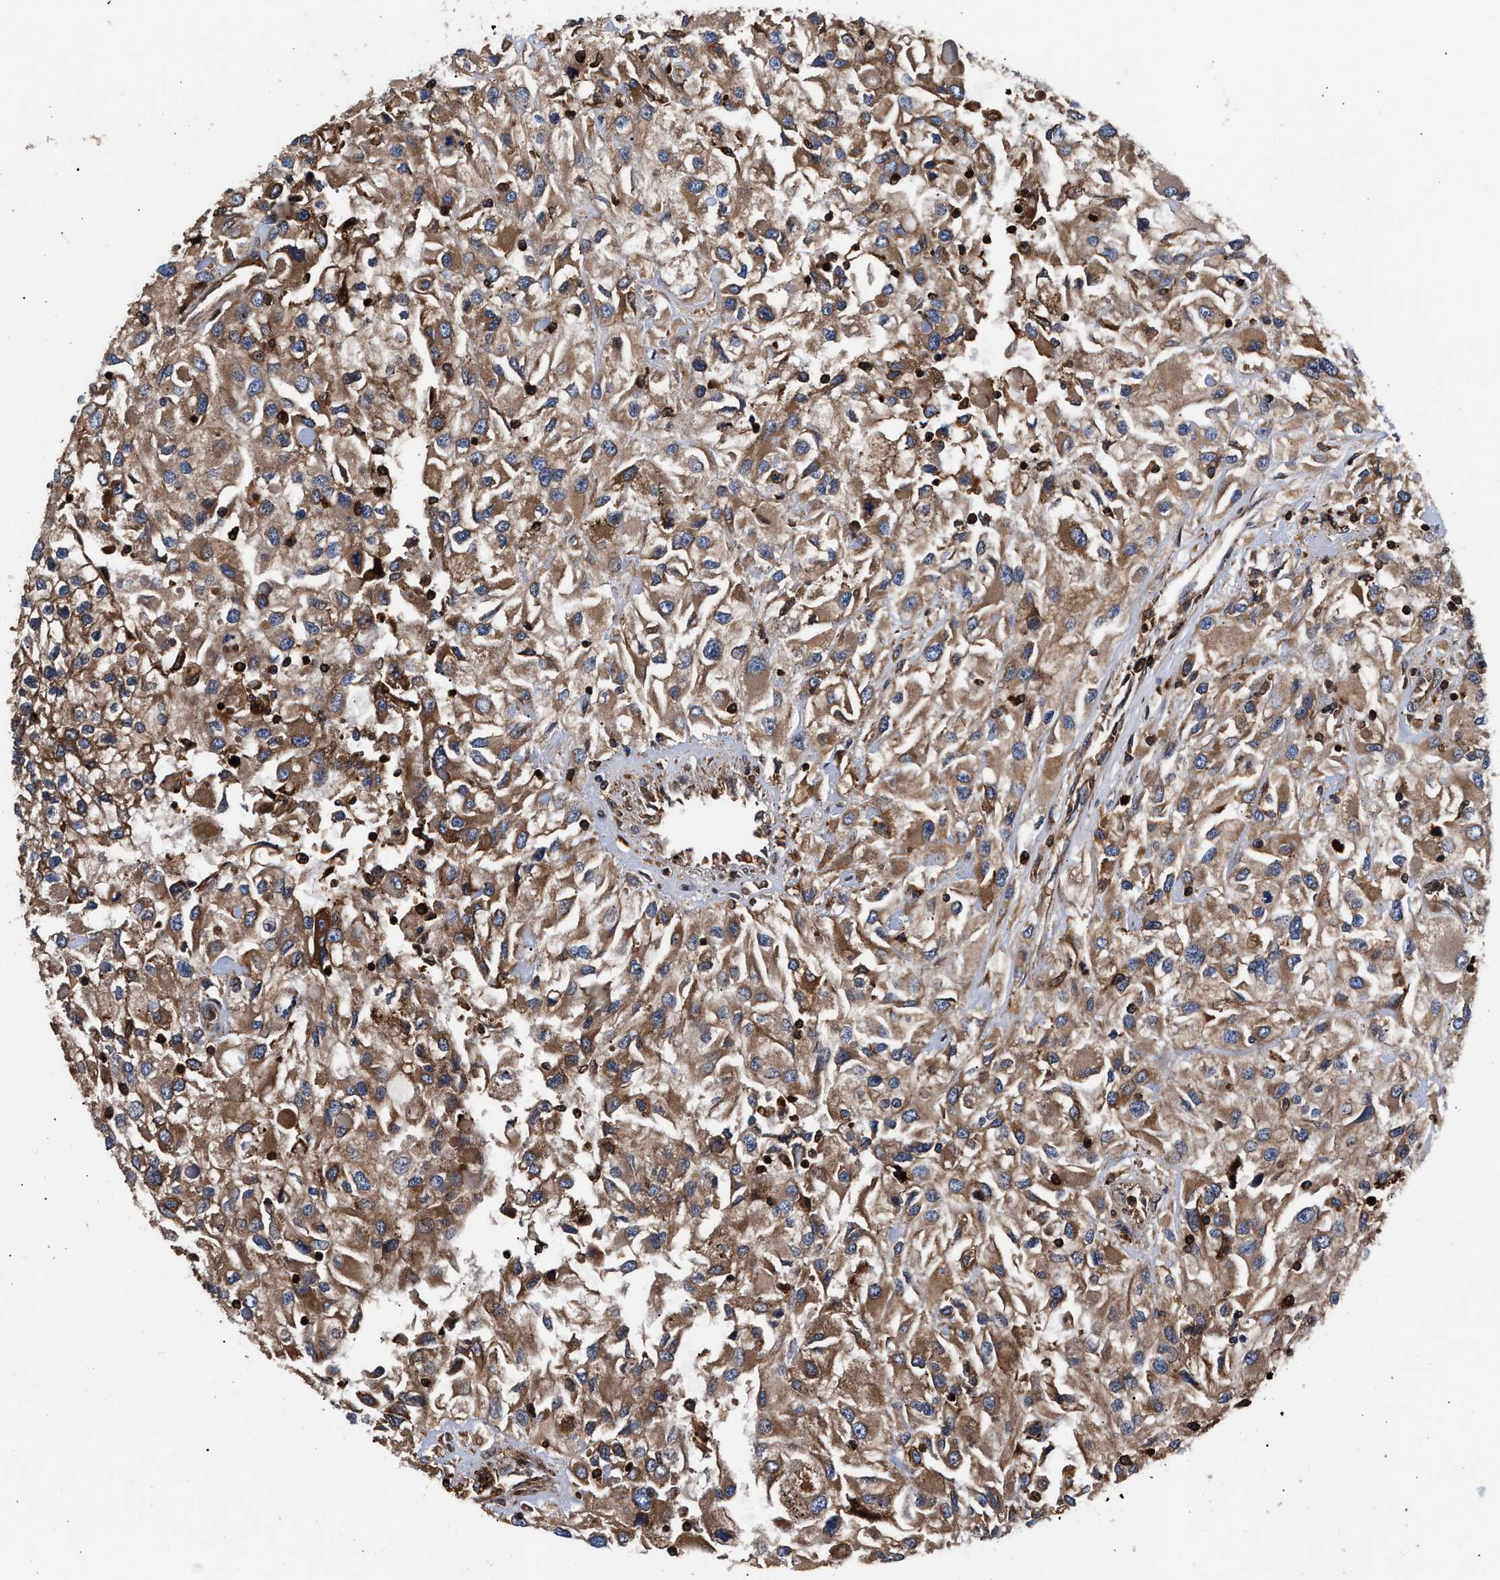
{"staining": {"intensity": "moderate", "quantity": ">75%", "location": "cytoplasmic/membranous"}, "tissue": "renal cancer", "cell_type": "Tumor cells", "image_type": "cancer", "snomed": [{"axis": "morphology", "description": "Adenocarcinoma, NOS"}, {"axis": "topography", "description": "Kidney"}], "caption": "About >75% of tumor cells in renal cancer show moderate cytoplasmic/membranous protein expression as visualized by brown immunohistochemical staining.", "gene": "KYAT1", "patient": {"sex": "female", "age": 52}}